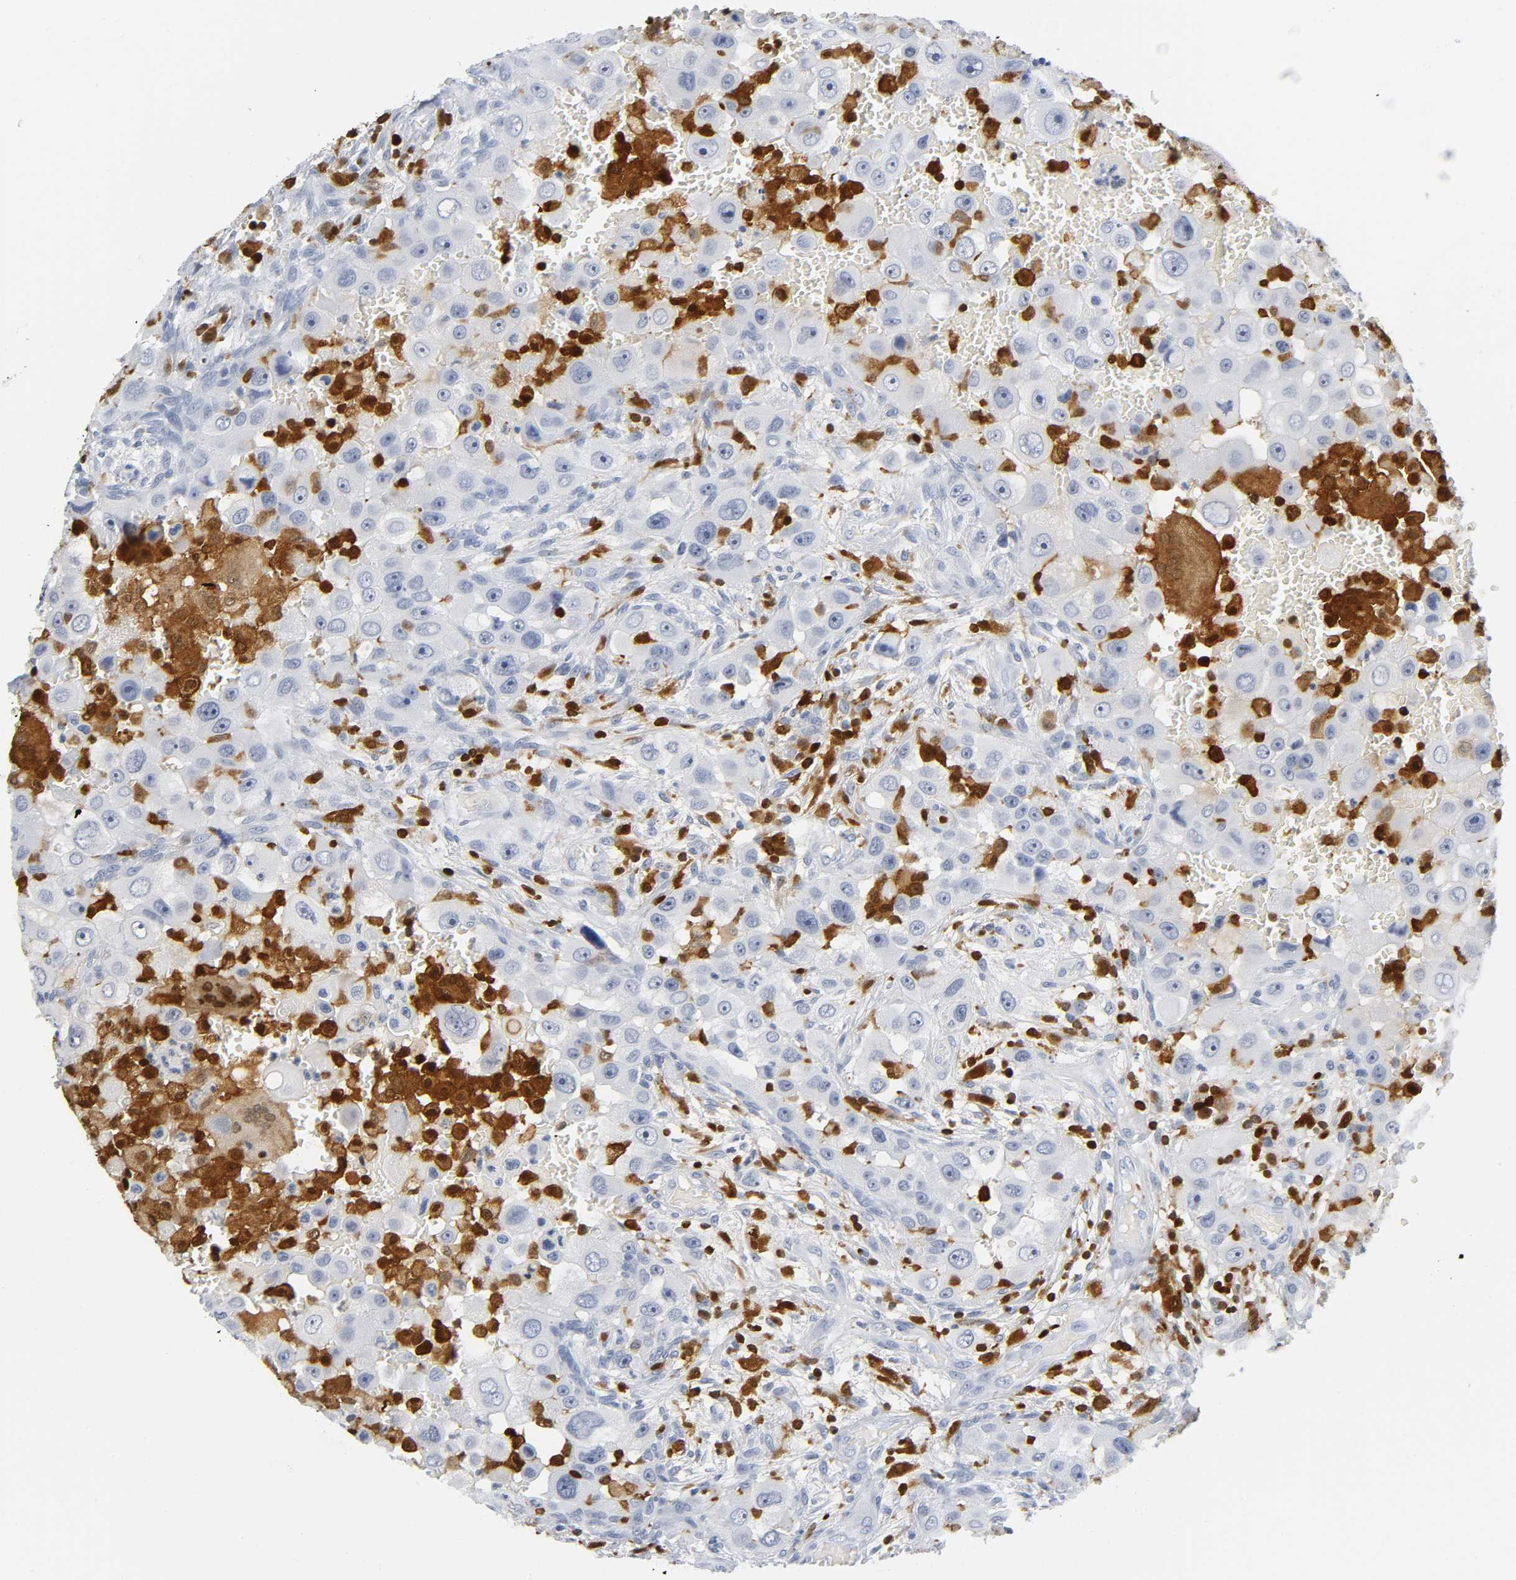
{"staining": {"intensity": "negative", "quantity": "none", "location": "none"}, "tissue": "head and neck cancer", "cell_type": "Tumor cells", "image_type": "cancer", "snomed": [{"axis": "morphology", "description": "Carcinoma, NOS"}, {"axis": "topography", "description": "Head-Neck"}], "caption": "Tumor cells show no significant staining in carcinoma (head and neck).", "gene": "DOK2", "patient": {"sex": "male", "age": 87}}